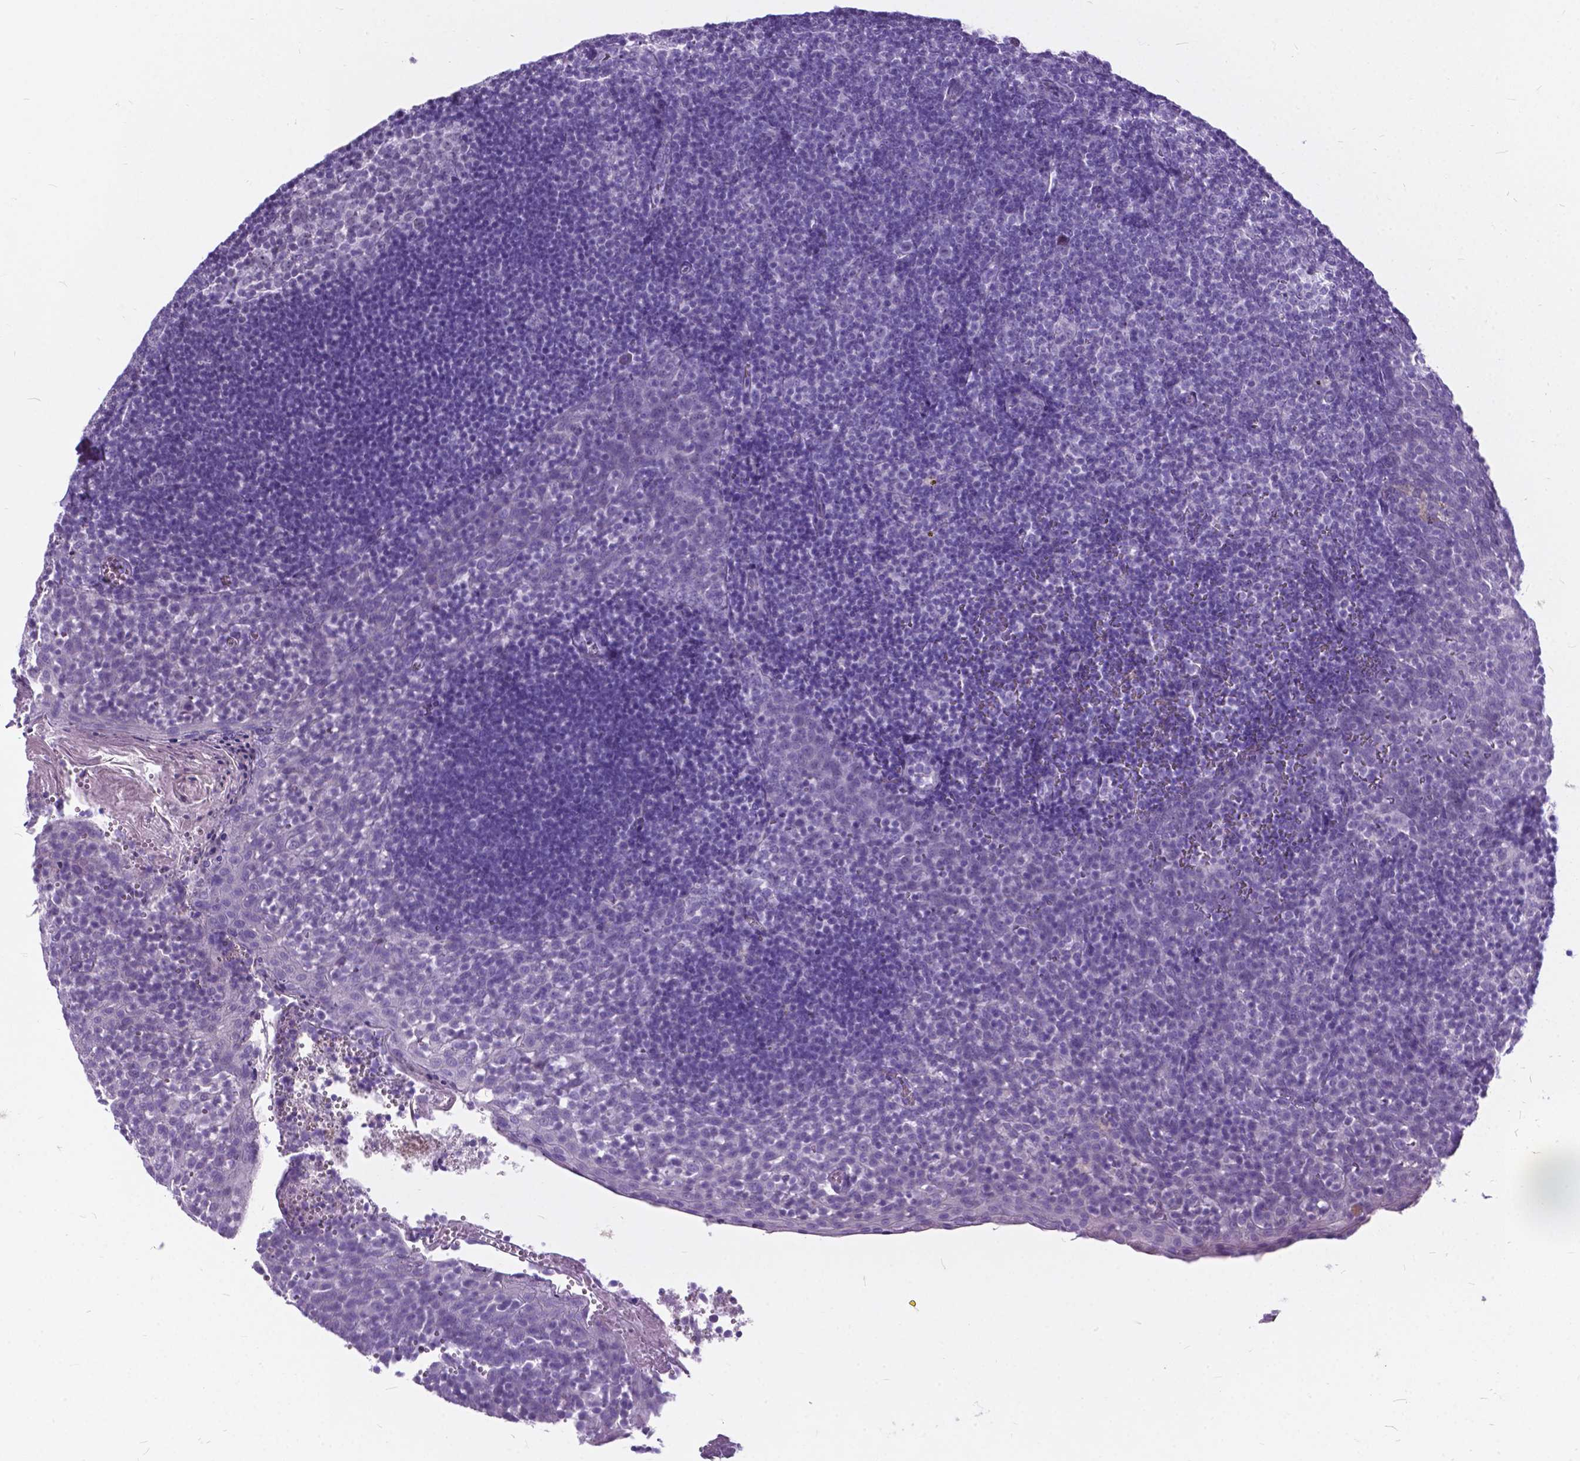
{"staining": {"intensity": "negative", "quantity": "none", "location": "none"}, "tissue": "lymph node", "cell_type": "Germinal center cells", "image_type": "normal", "snomed": [{"axis": "morphology", "description": "Normal tissue, NOS"}, {"axis": "topography", "description": "Lymph node"}], "caption": "Germinal center cells show no significant staining in unremarkable lymph node. (DAB IHC visualized using brightfield microscopy, high magnification).", "gene": "BSND", "patient": {"sex": "female", "age": 21}}